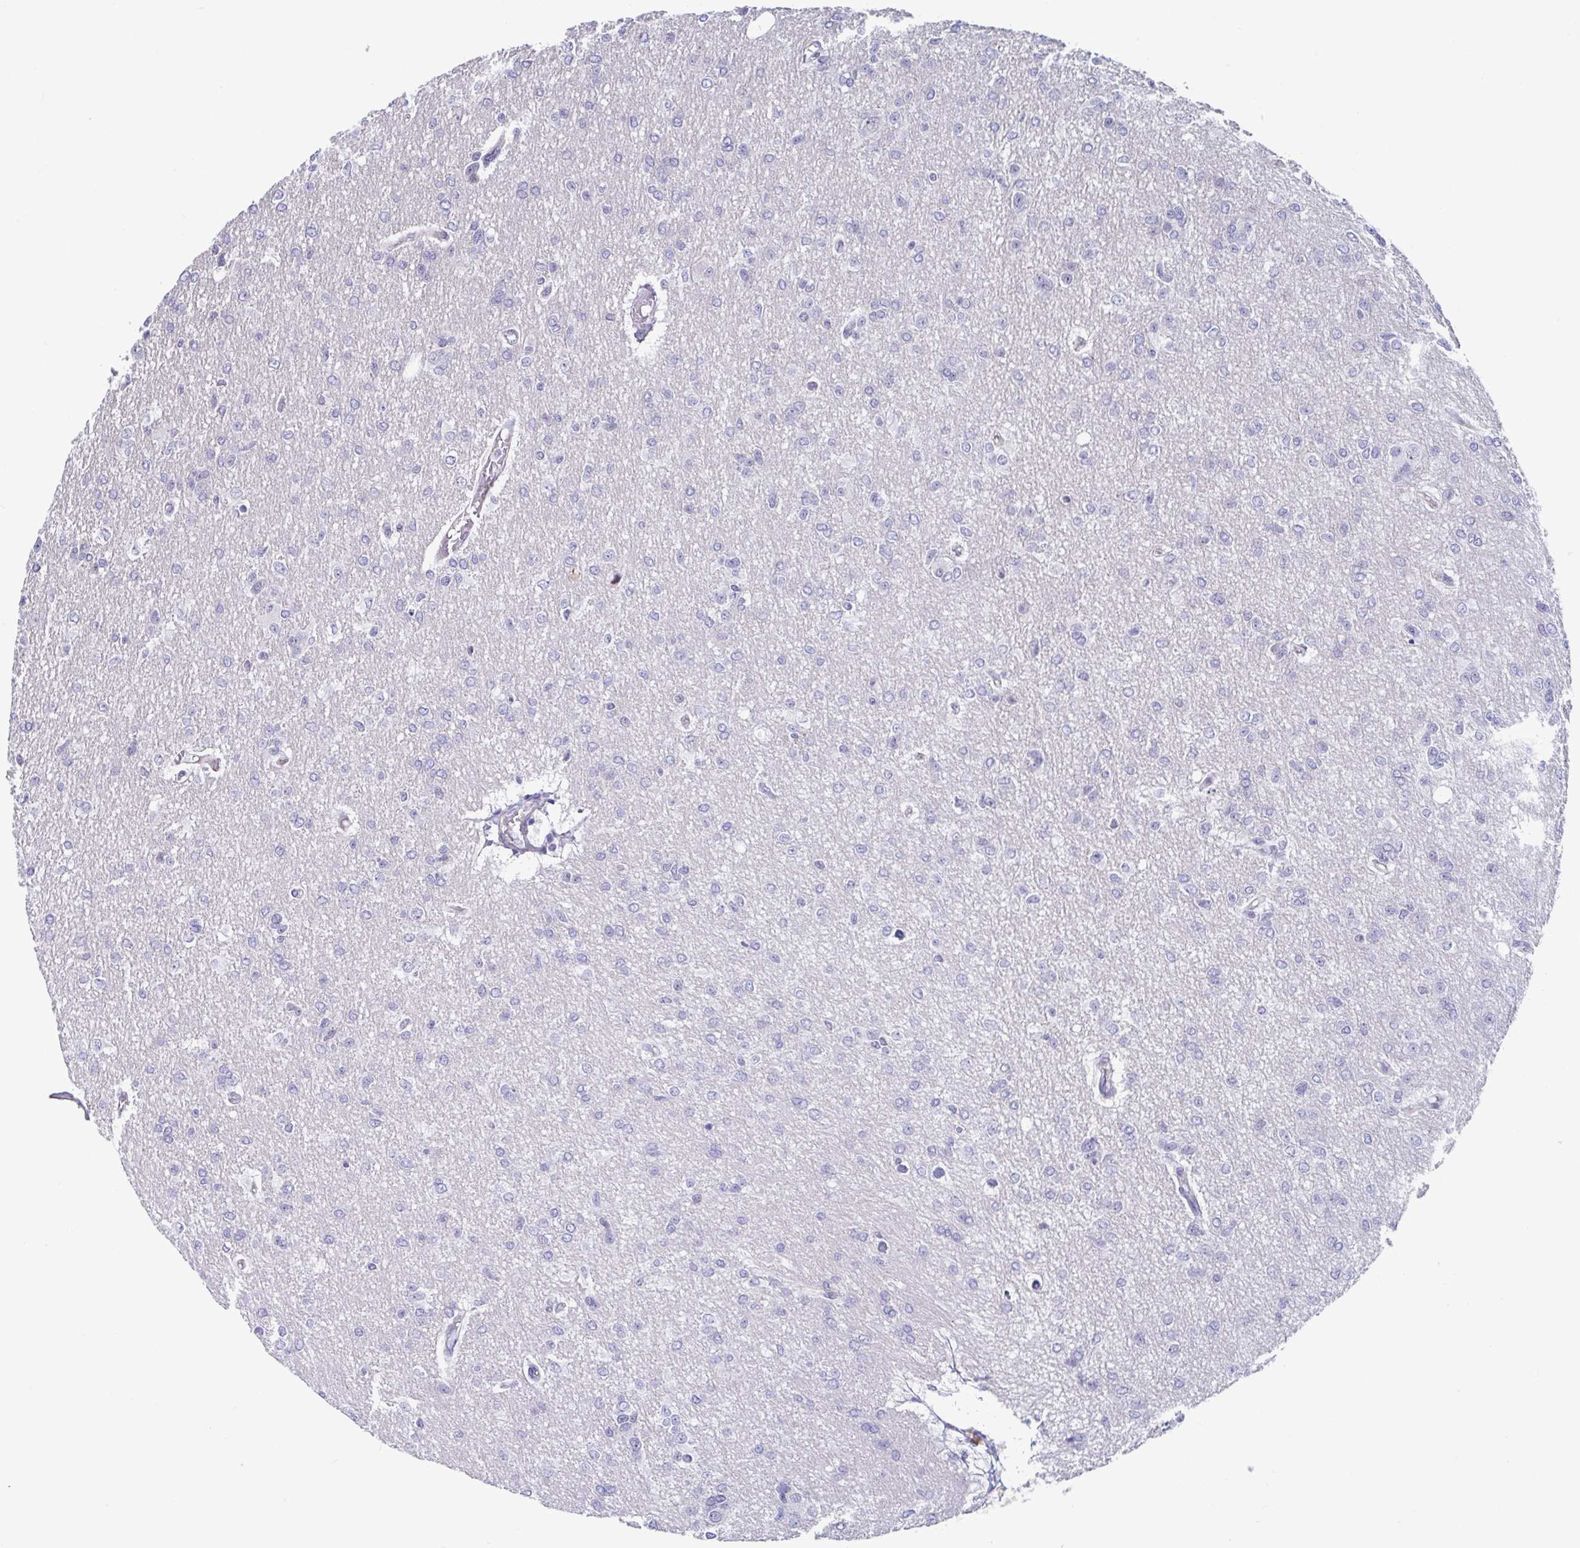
{"staining": {"intensity": "negative", "quantity": "none", "location": "none"}, "tissue": "glioma", "cell_type": "Tumor cells", "image_type": "cancer", "snomed": [{"axis": "morphology", "description": "Glioma, malignant, Low grade"}, {"axis": "topography", "description": "Brain"}], "caption": "Malignant low-grade glioma was stained to show a protein in brown. There is no significant staining in tumor cells.", "gene": "WDR72", "patient": {"sex": "male", "age": 26}}